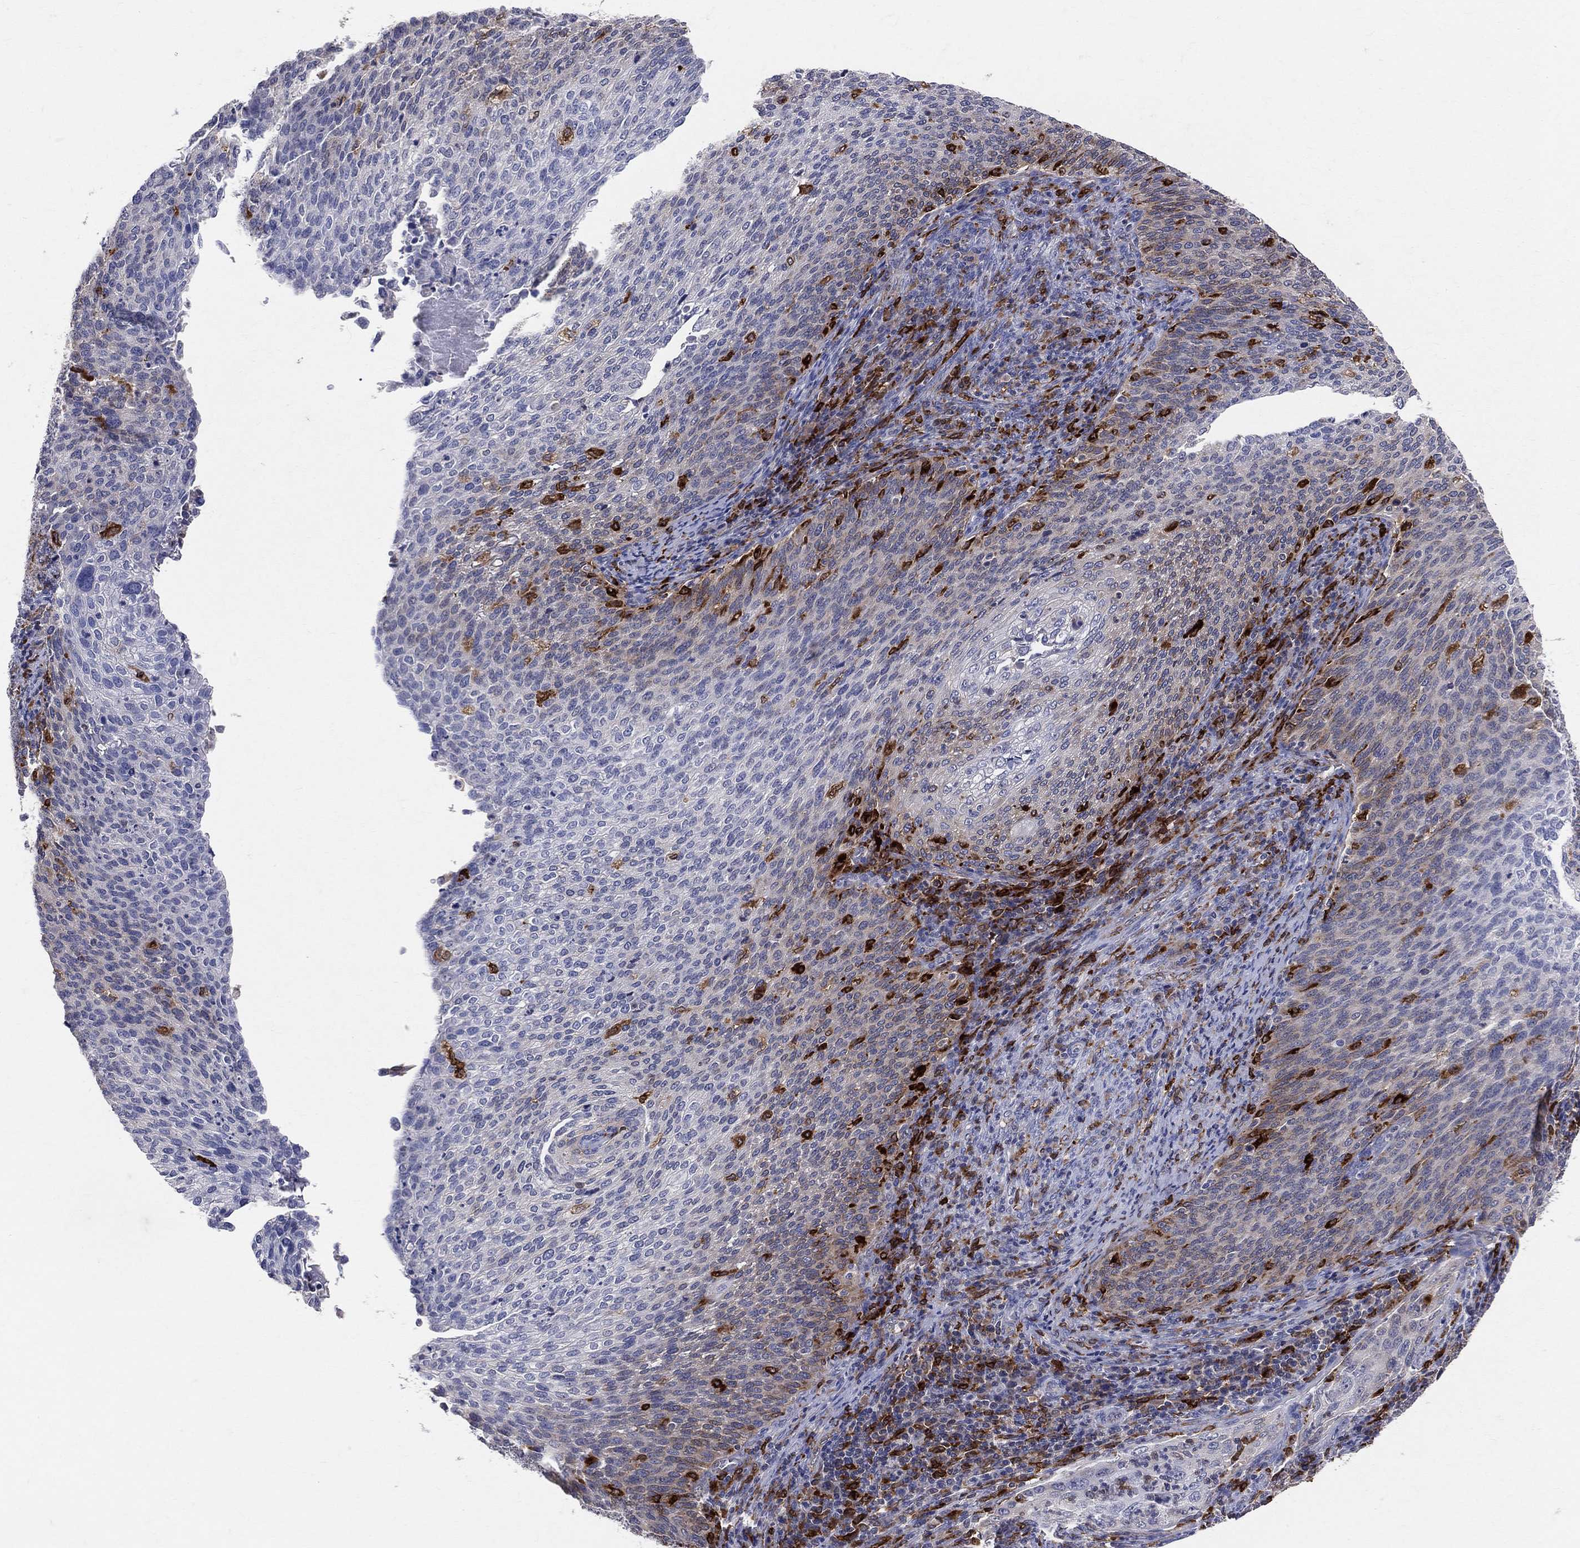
{"staining": {"intensity": "moderate", "quantity": "<25%", "location": "cytoplasmic/membranous"}, "tissue": "cervical cancer", "cell_type": "Tumor cells", "image_type": "cancer", "snomed": [{"axis": "morphology", "description": "Squamous cell carcinoma, NOS"}, {"axis": "topography", "description": "Cervix"}], "caption": "Immunohistochemical staining of squamous cell carcinoma (cervical) shows low levels of moderate cytoplasmic/membranous protein positivity in approximately <25% of tumor cells. (Stains: DAB in brown, nuclei in blue, Microscopy: brightfield microscopy at high magnification).", "gene": "CD74", "patient": {"sex": "female", "age": 52}}